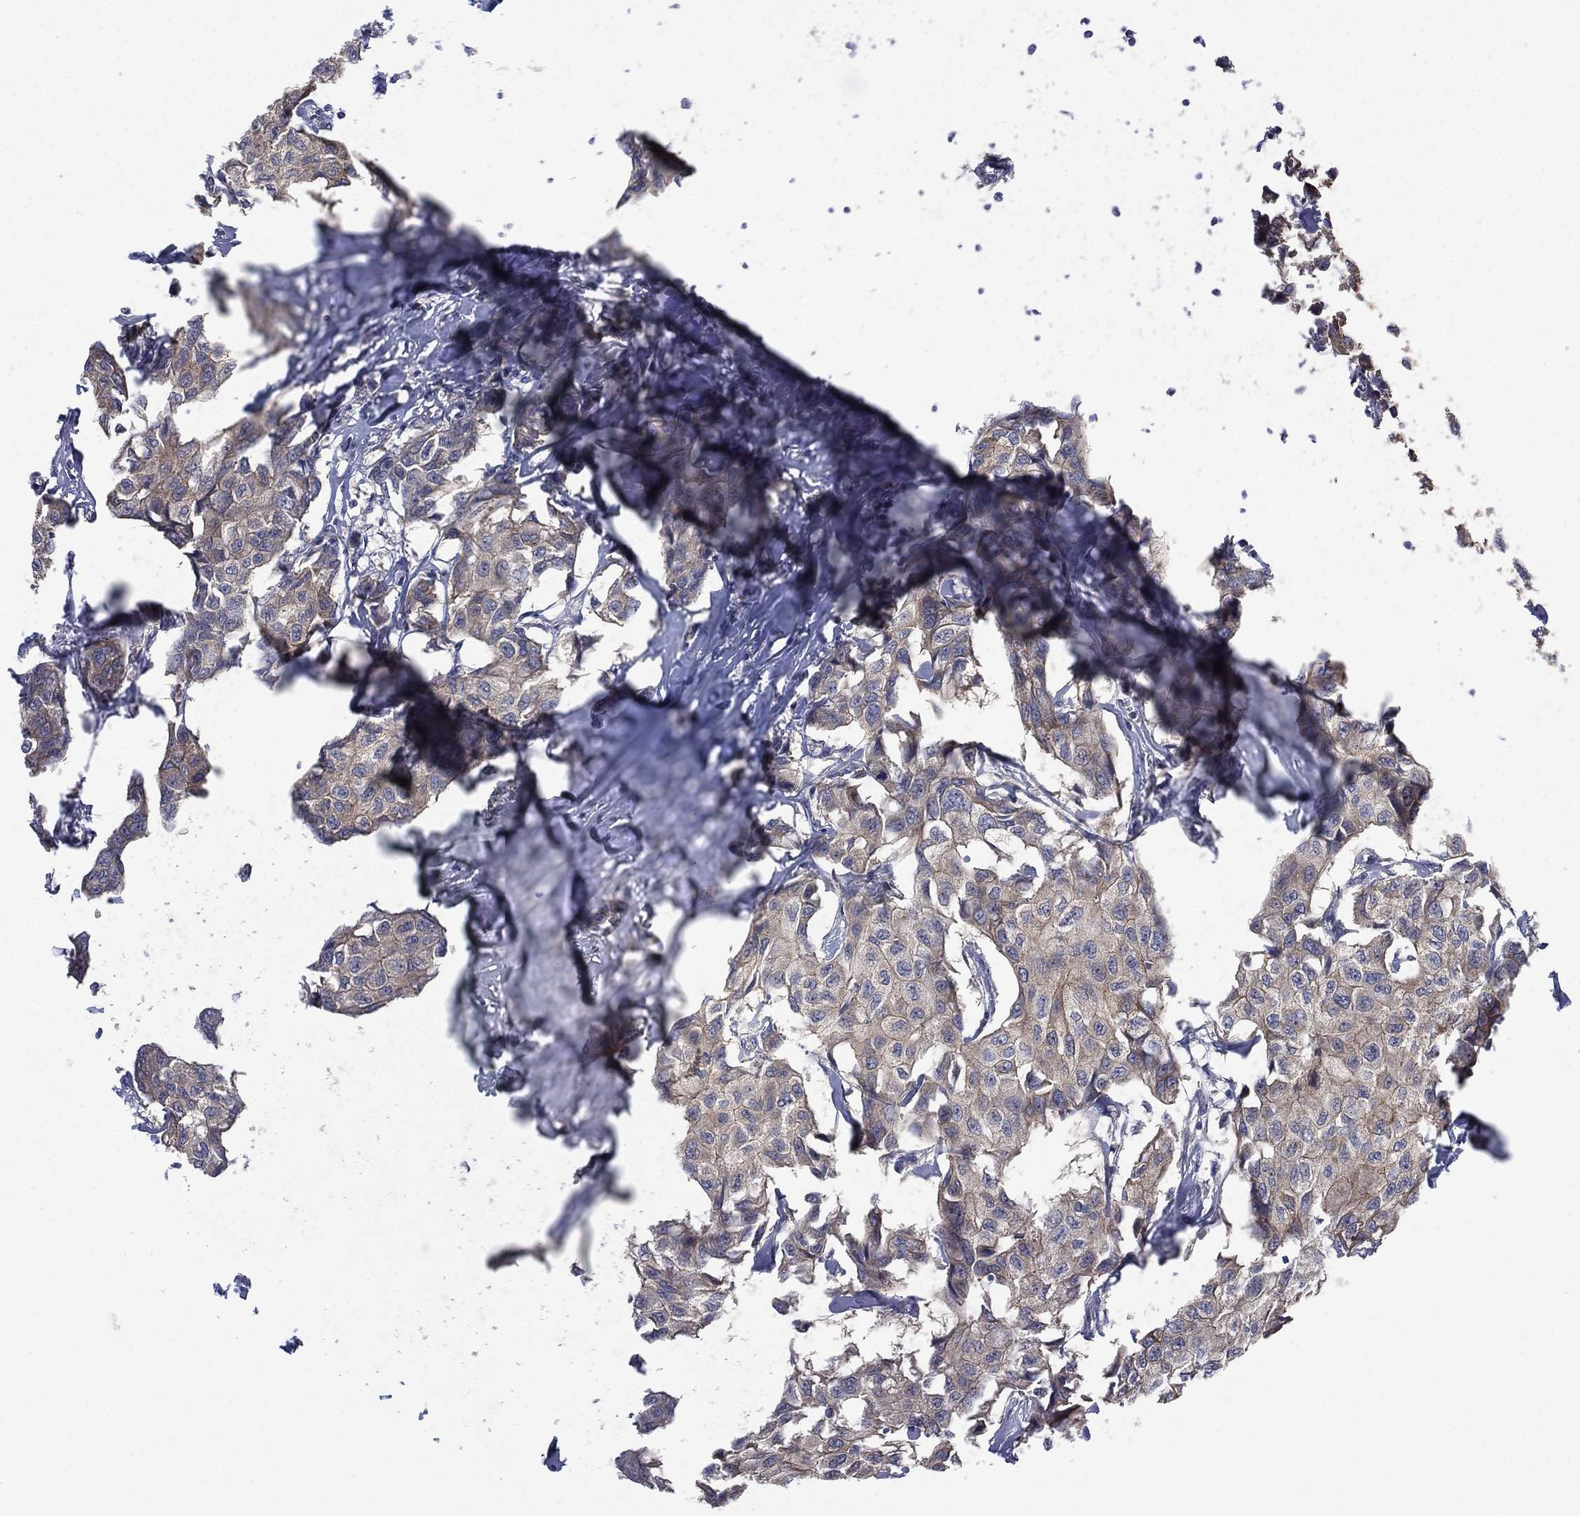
{"staining": {"intensity": "negative", "quantity": "none", "location": "none"}, "tissue": "breast cancer", "cell_type": "Tumor cells", "image_type": "cancer", "snomed": [{"axis": "morphology", "description": "Duct carcinoma"}, {"axis": "topography", "description": "Breast"}], "caption": "Immunohistochemistry (IHC) histopathology image of breast intraductal carcinoma stained for a protein (brown), which displays no positivity in tumor cells. The staining was performed using DAB to visualize the protein expression in brown, while the nuclei were stained in blue with hematoxylin (Magnification: 20x).", "gene": "MPP7", "patient": {"sex": "female", "age": 80}}